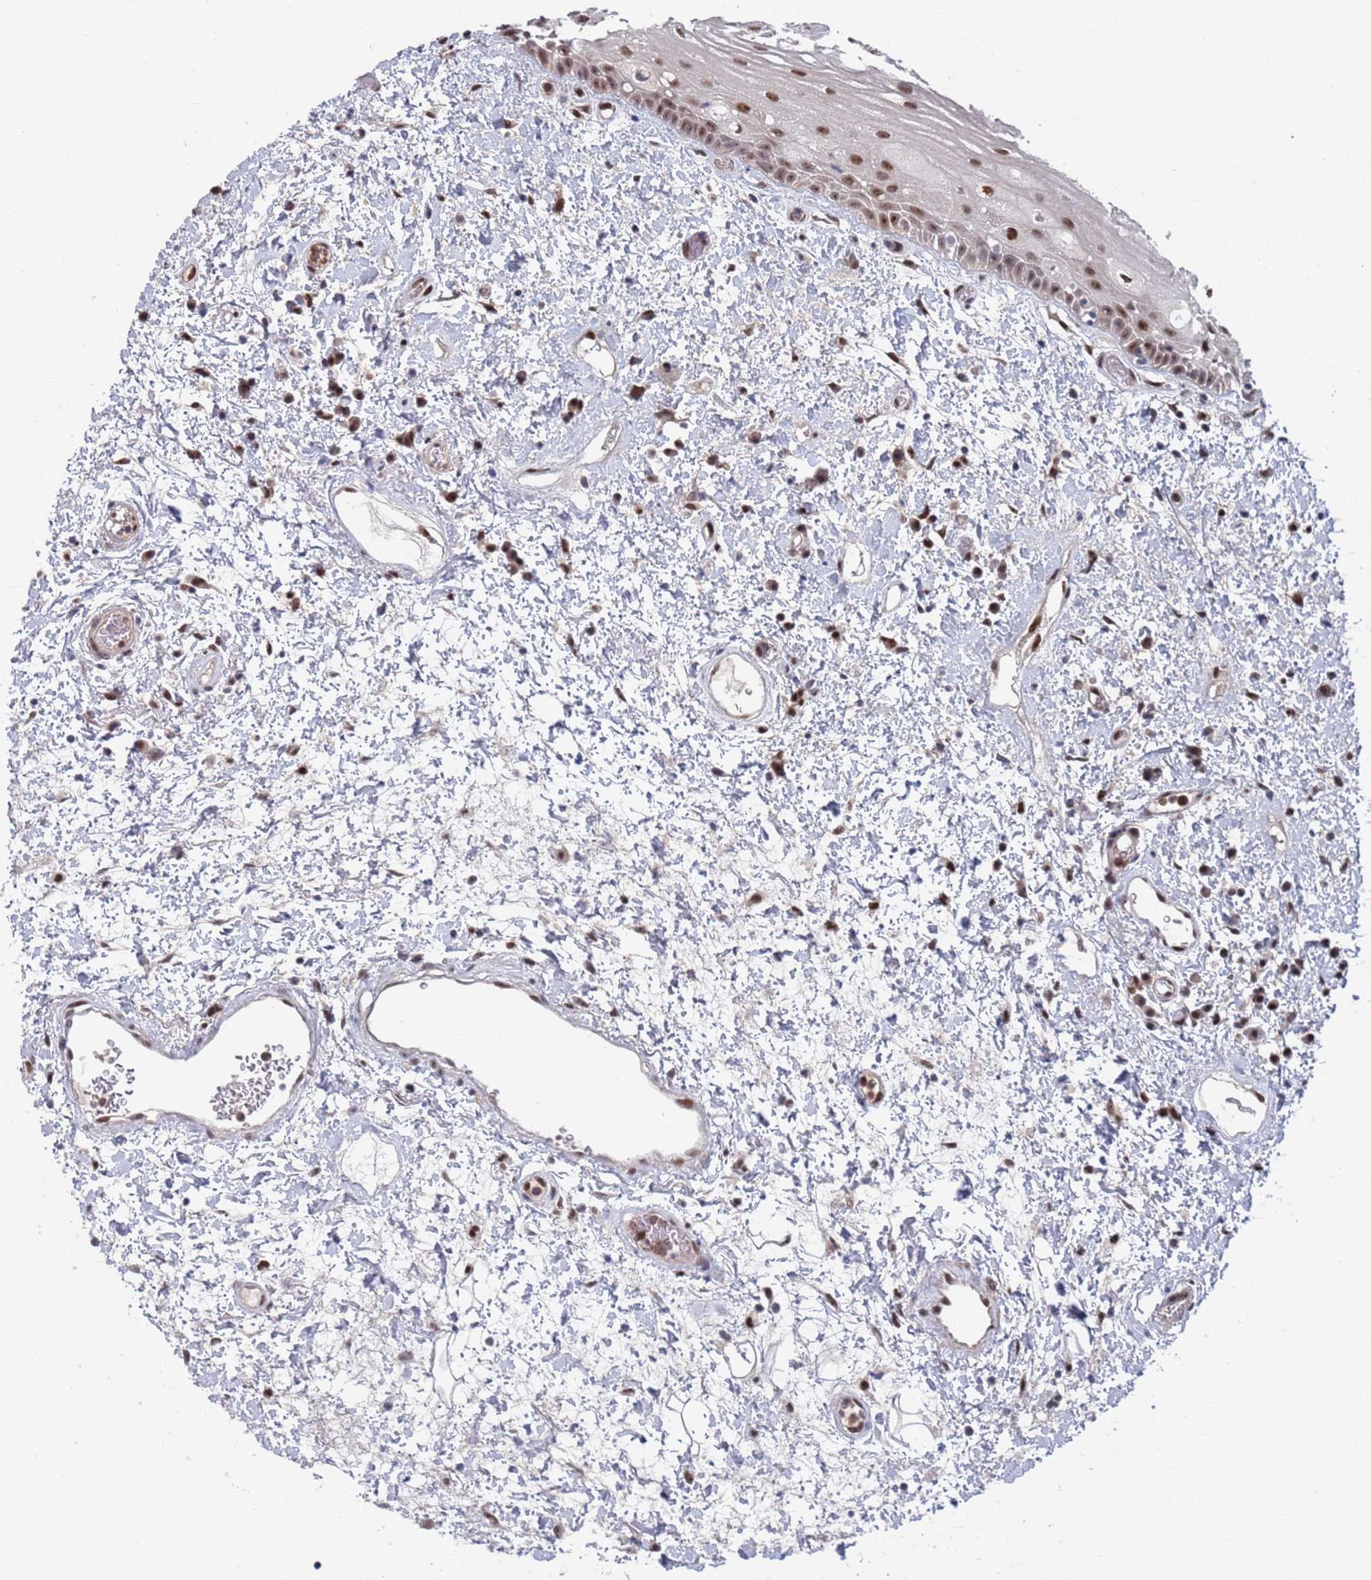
{"staining": {"intensity": "moderate", "quantity": ">75%", "location": "nuclear"}, "tissue": "oral mucosa", "cell_type": "Squamous epithelial cells", "image_type": "normal", "snomed": [{"axis": "morphology", "description": "Normal tissue, NOS"}, {"axis": "topography", "description": "Oral tissue"}], "caption": "Squamous epithelial cells demonstrate medium levels of moderate nuclear positivity in about >75% of cells in normal human oral mucosa.", "gene": "RPP25", "patient": {"sex": "female", "age": 76}}